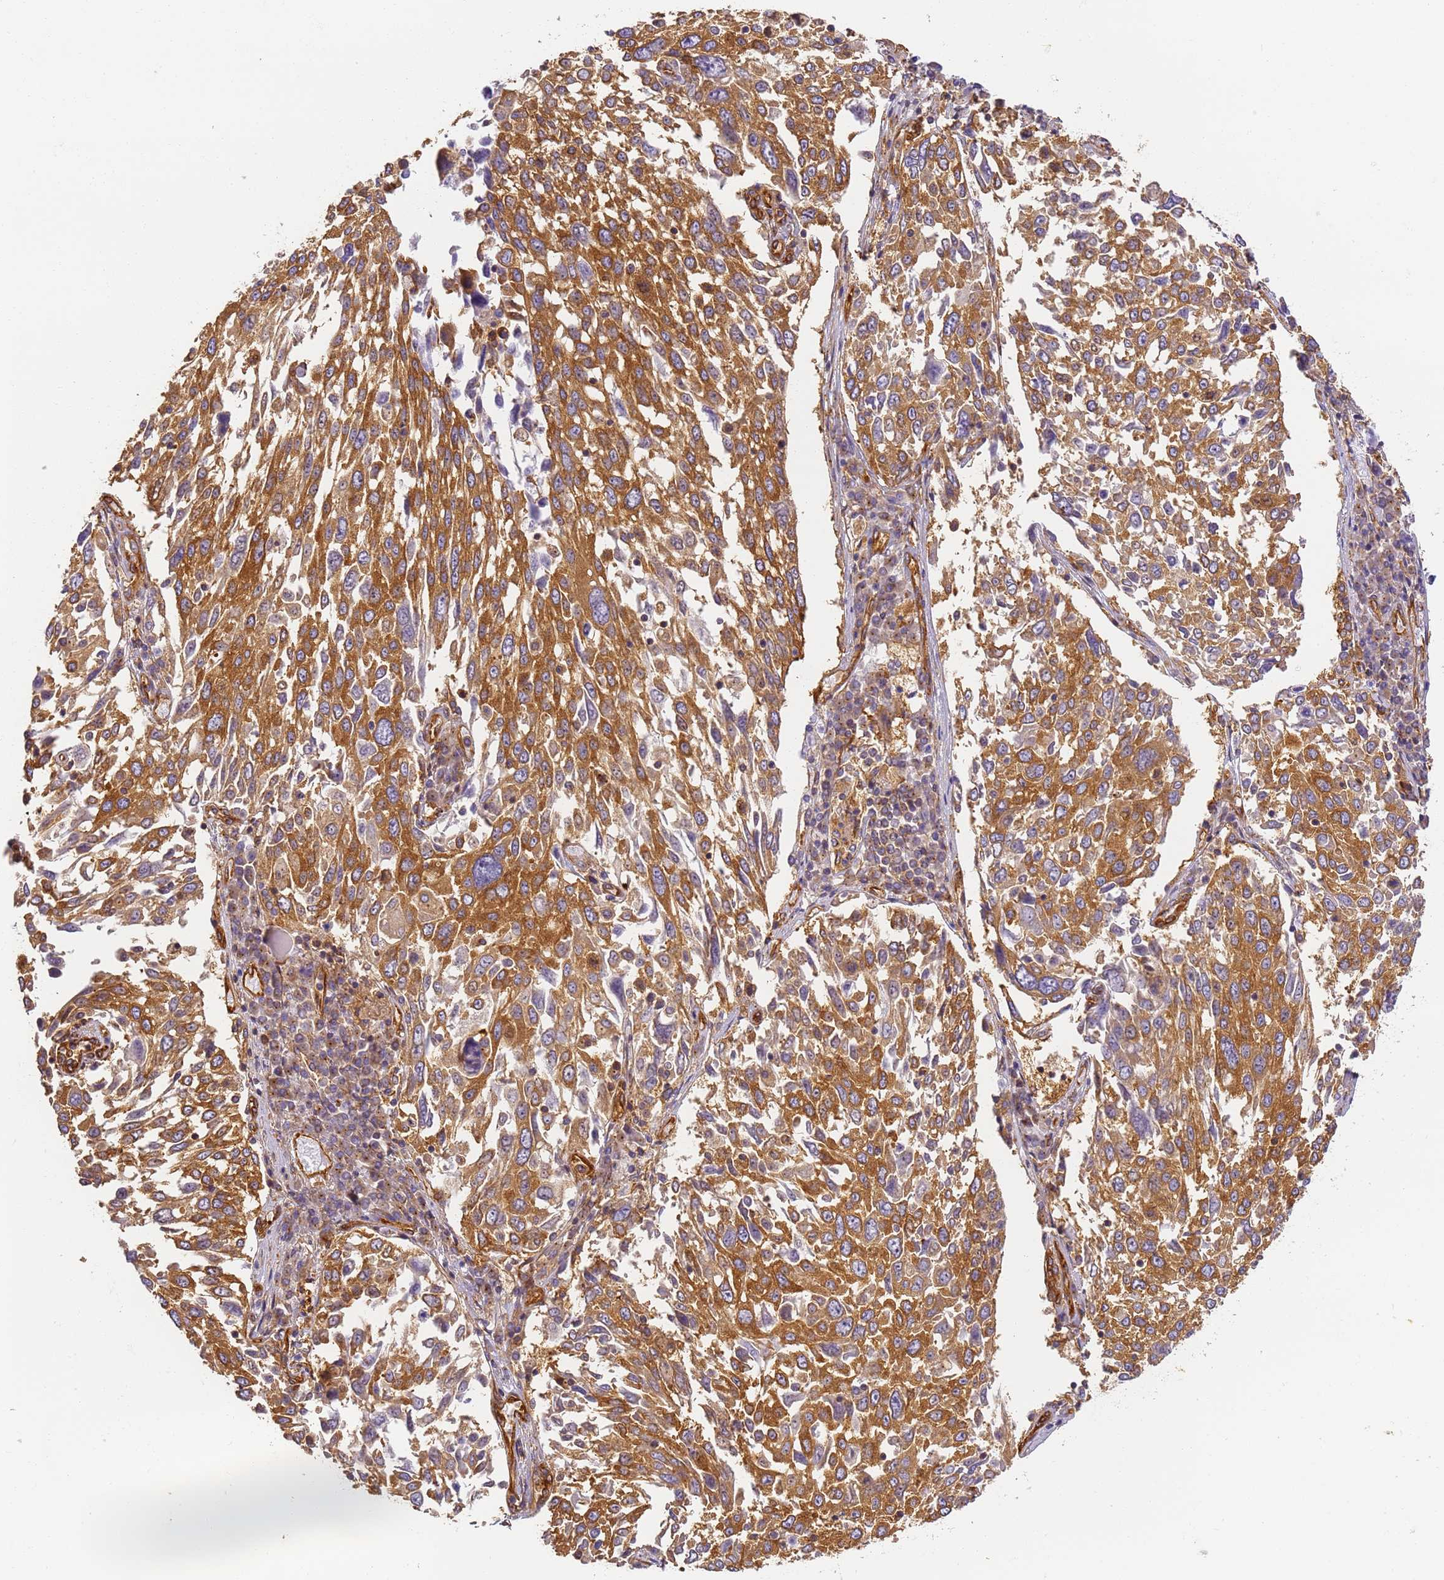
{"staining": {"intensity": "strong", "quantity": ">75%", "location": "cytoplasmic/membranous"}, "tissue": "lung cancer", "cell_type": "Tumor cells", "image_type": "cancer", "snomed": [{"axis": "morphology", "description": "Squamous cell carcinoma, NOS"}, {"axis": "topography", "description": "Lung"}], "caption": "Approximately >75% of tumor cells in lung cancer exhibit strong cytoplasmic/membranous protein expression as visualized by brown immunohistochemical staining.", "gene": "DYNC1I2", "patient": {"sex": "male", "age": 65}}